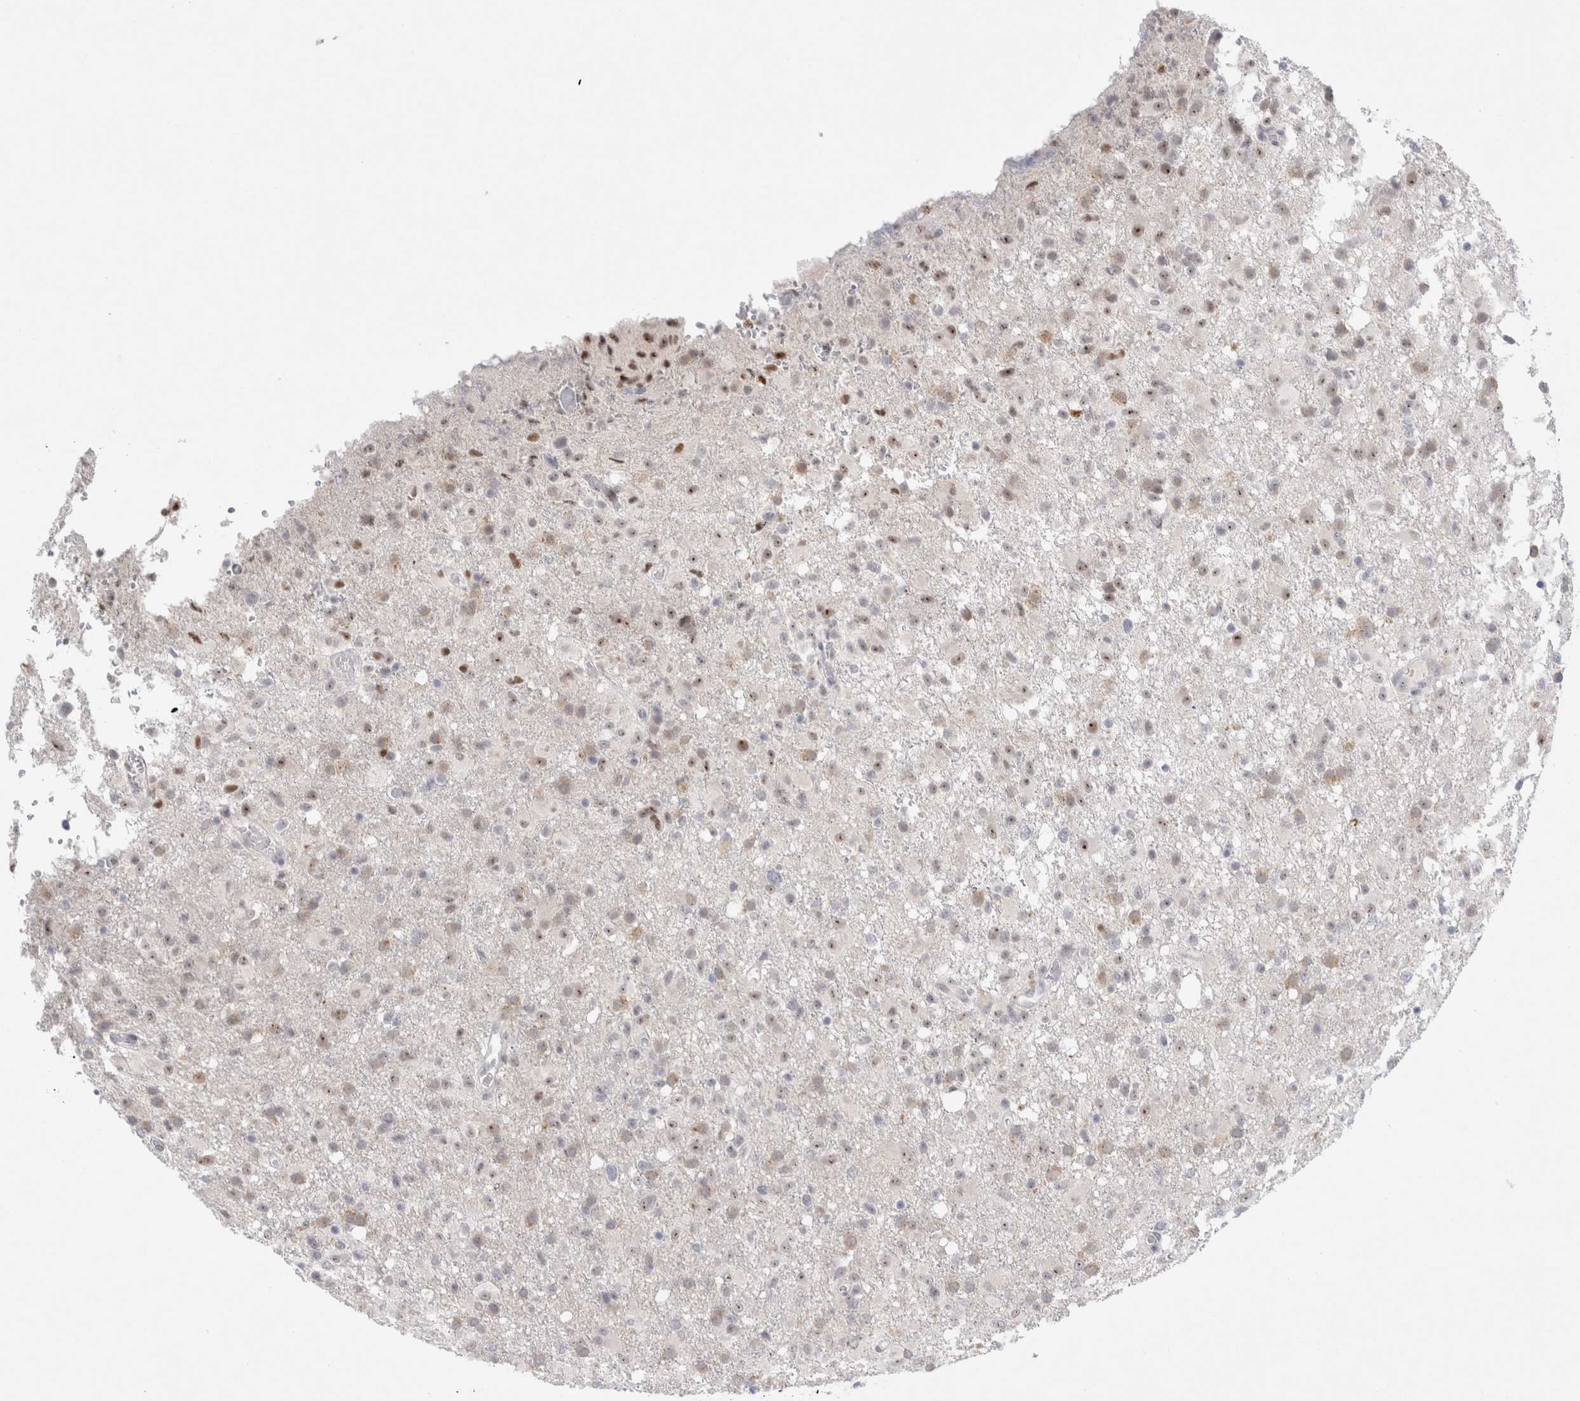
{"staining": {"intensity": "weak", "quantity": "25%-75%", "location": "nuclear"}, "tissue": "glioma", "cell_type": "Tumor cells", "image_type": "cancer", "snomed": [{"axis": "morphology", "description": "Glioma, malignant, High grade"}, {"axis": "topography", "description": "Brain"}], "caption": "Immunohistochemical staining of human glioma demonstrates weak nuclear protein expression in about 25%-75% of tumor cells. (IHC, brightfield microscopy, high magnification).", "gene": "CERS5", "patient": {"sex": "female", "age": 57}}